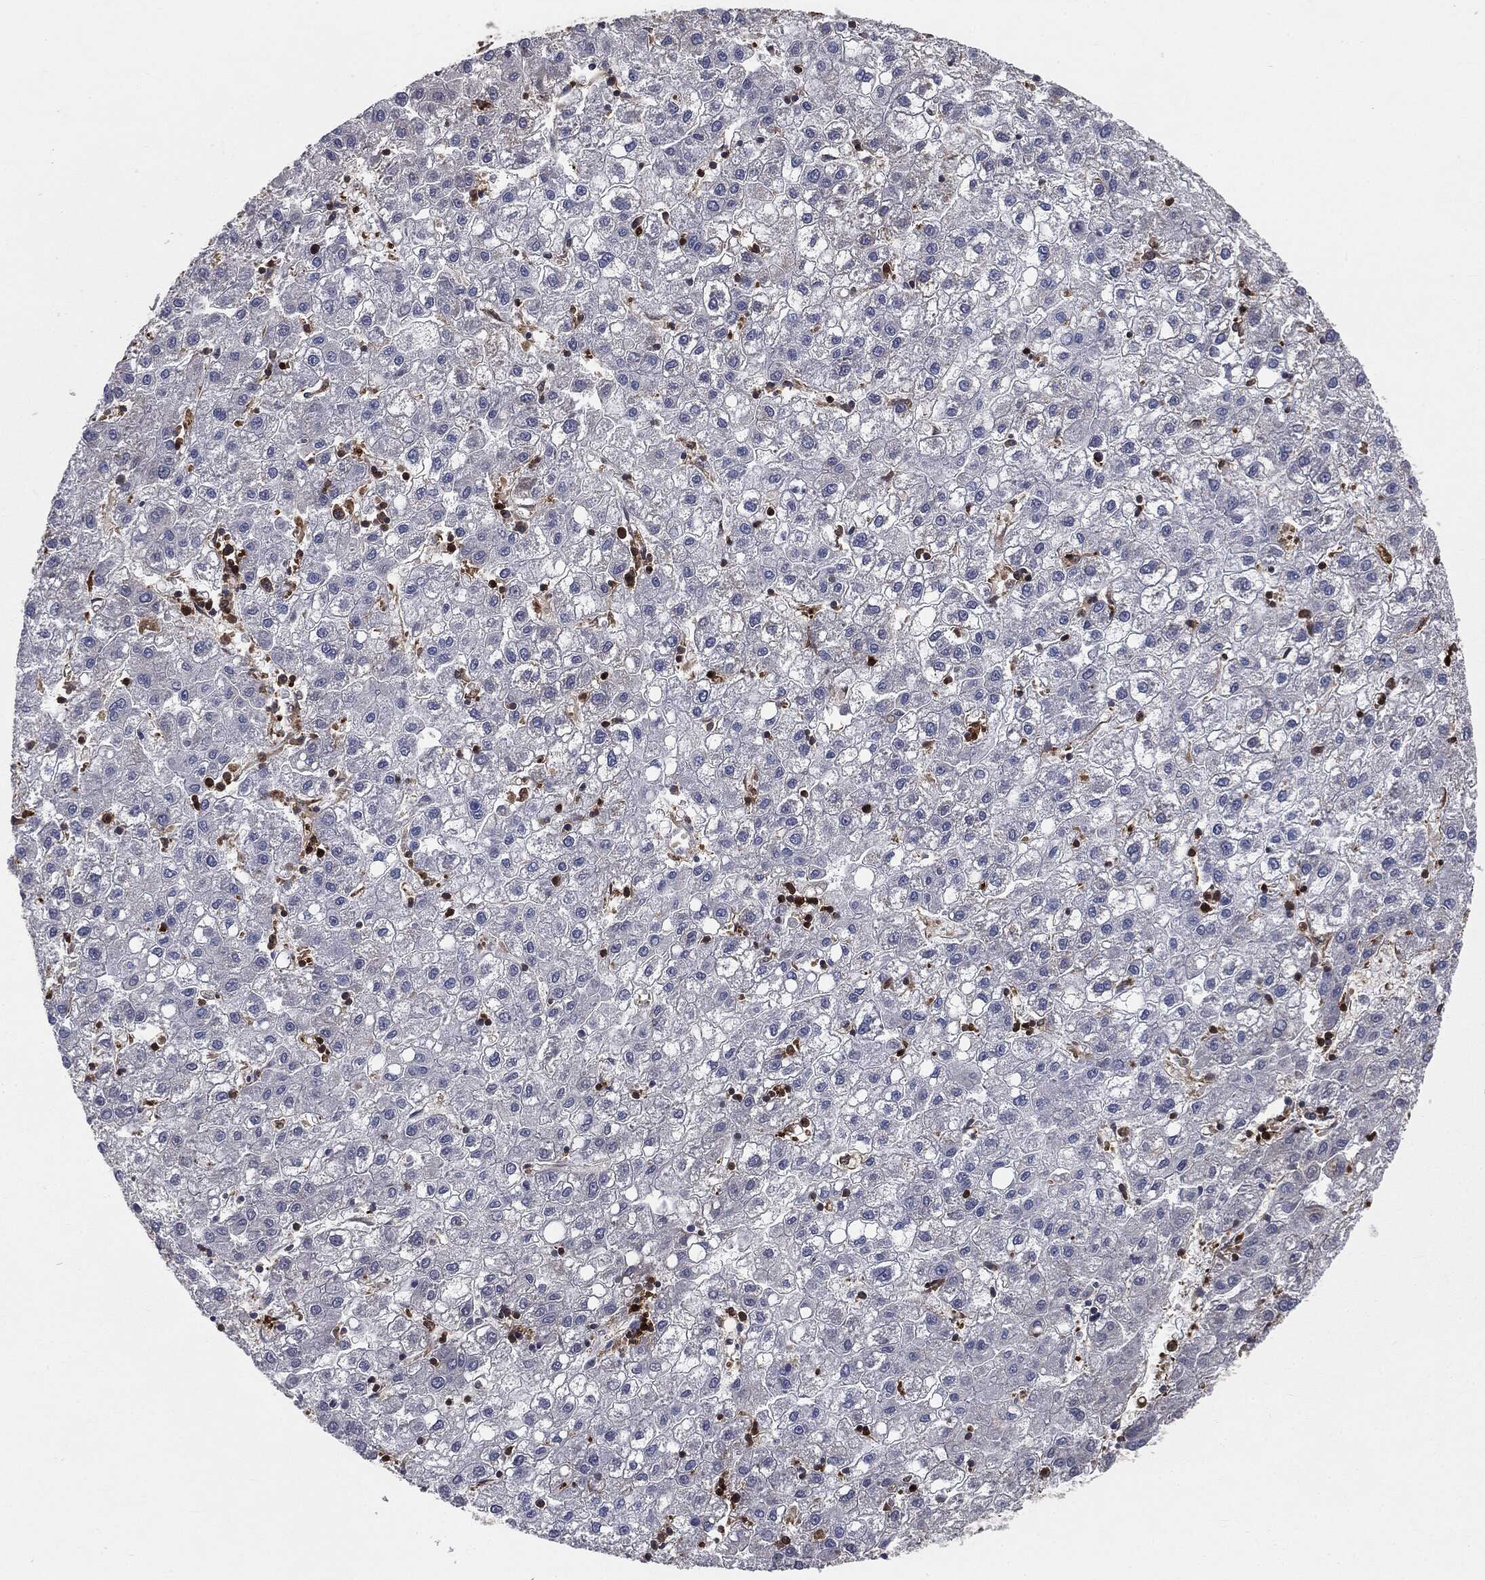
{"staining": {"intensity": "negative", "quantity": "none", "location": "none"}, "tissue": "liver cancer", "cell_type": "Tumor cells", "image_type": "cancer", "snomed": [{"axis": "morphology", "description": "Carcinoma, Hepatocellular, NOS"}, {"axis": "topography", "description": "Liver"}], "caption": "IHC of human liver cancer (hepatocellular carcinoma) demonstrates no positivity in tumor cells.", "gene": "GNB5", "patient": {"sex": "male", "age": 72}}